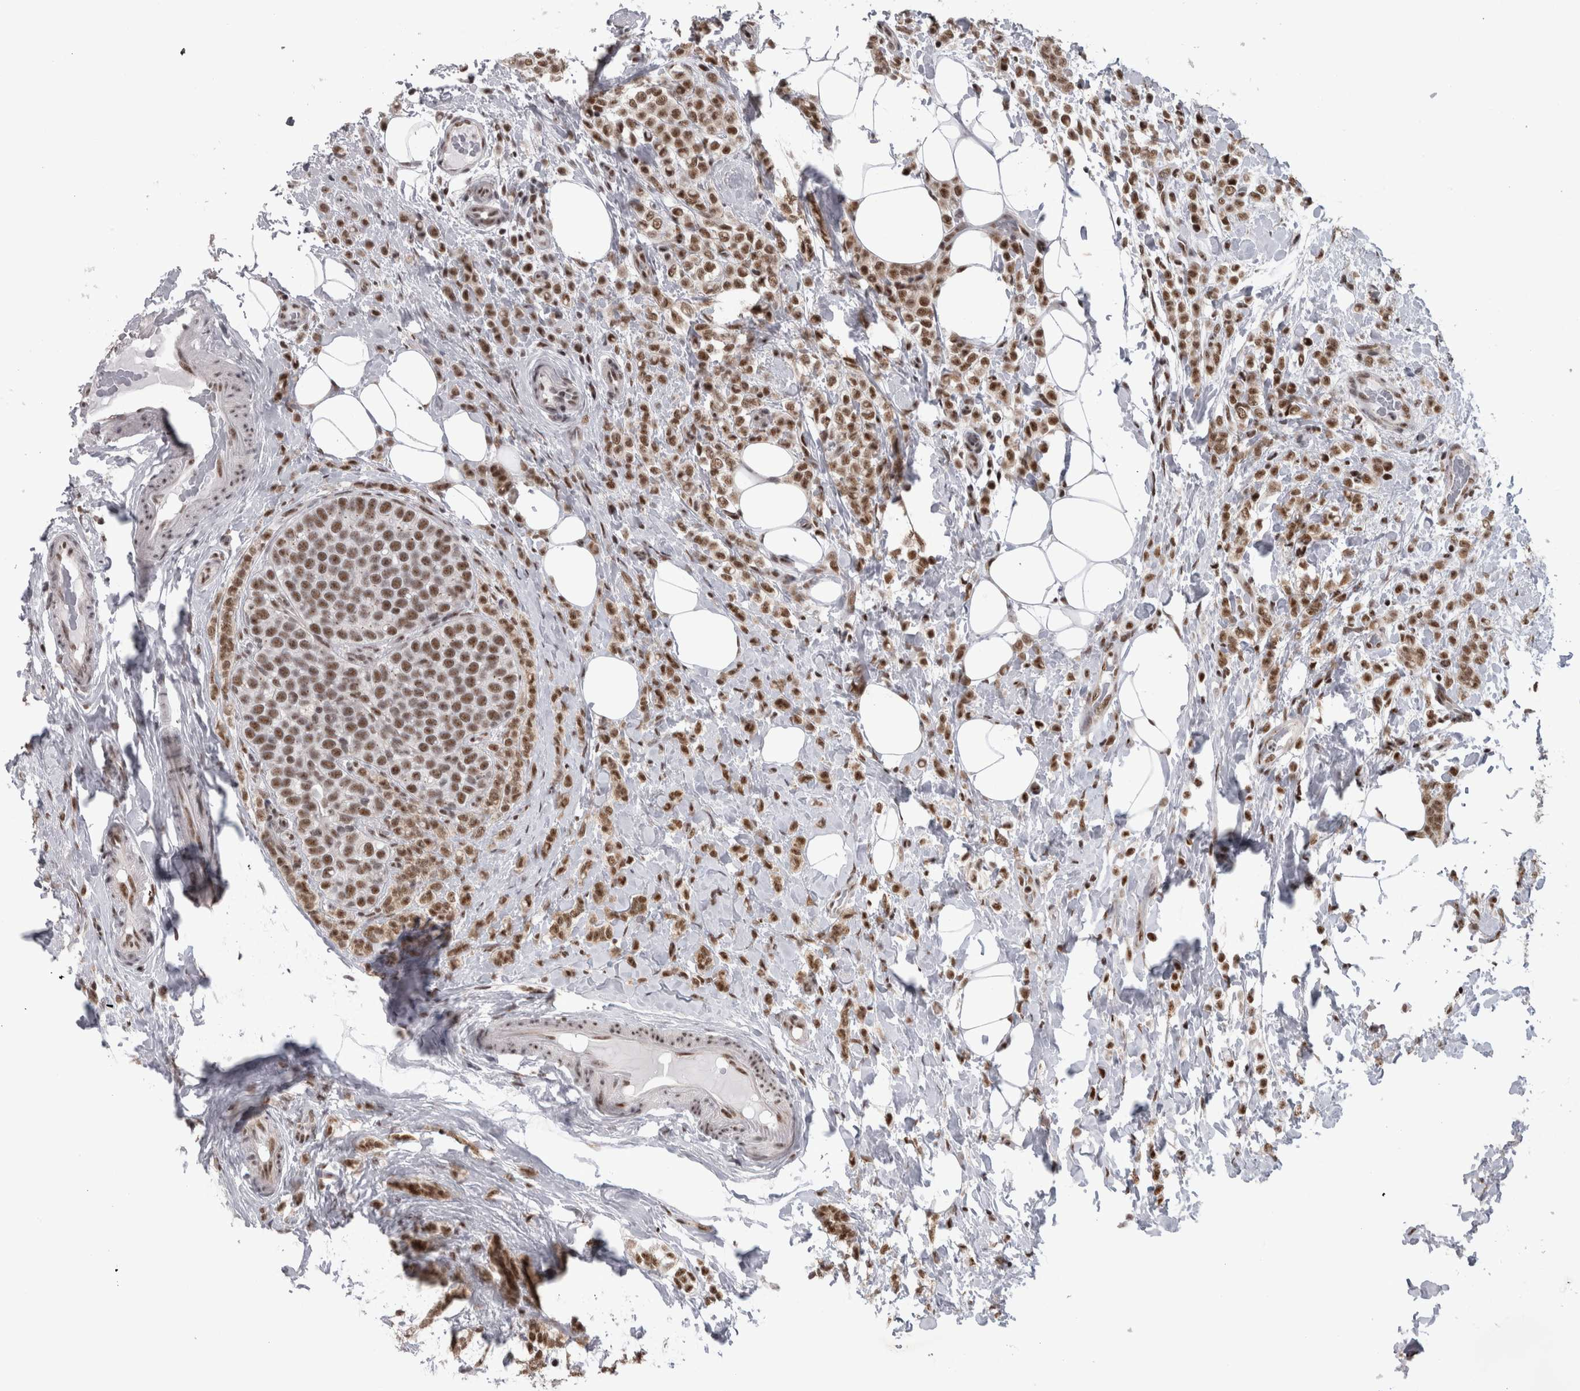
{"staining": {"intensity": "moderate", "quantity": ">75%", "location": "nuclear"}, "tissue": "breast cancer", "cell_type": "Tumor cells", "image_type": "cancer", "snomed": [{"axis": "morphology", "description": "Lobular carcinoma"}, {"axis": "topography", "description": "Breast"}], "caption": "Protein staining of breast cancer tissue exhibits moderate nuclear positivity in approximately >75% of tumor cells.", "gene": "CDK11A", "patient": {"sex": "female", "age": 50}}